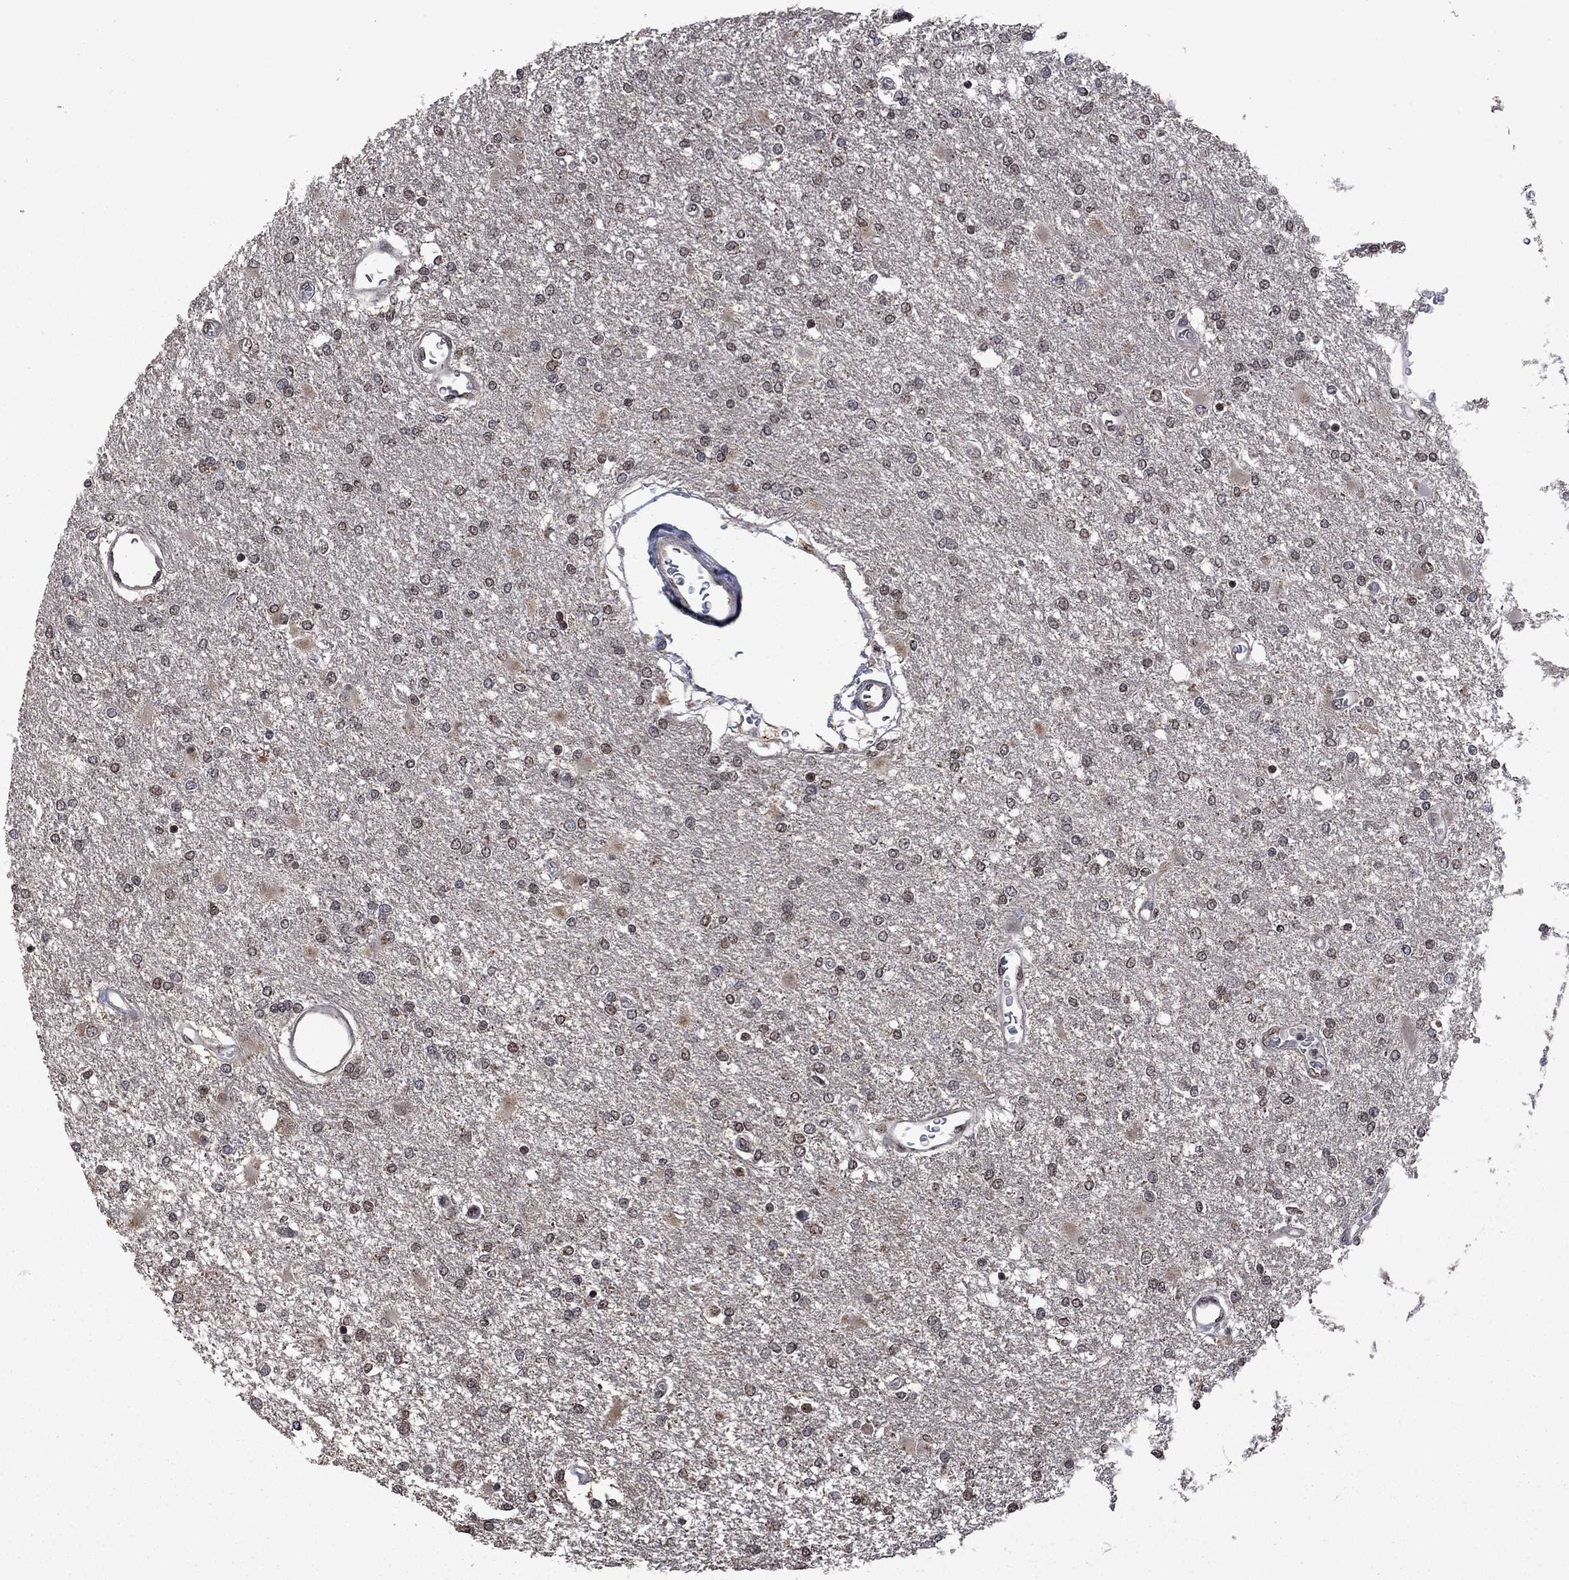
{"staining": {"intensity": "negative", "quantity": "none", "location": "none"}, "tissue": "glioma", "cell_type": "Tumor cells", "image_type": "cancer", "snomed": [{"axis": "morphology", "description": "Glioma, malignant, High grade"}, {"axis": "topography", "description": "Cerebral cortex"}], "caption": "The IHC micrograph has no significant positivity in tumor cells of malignant high-grade glioma tissue.", "gene": "FBL", "patient": {"sex": "male", "age": 79}}